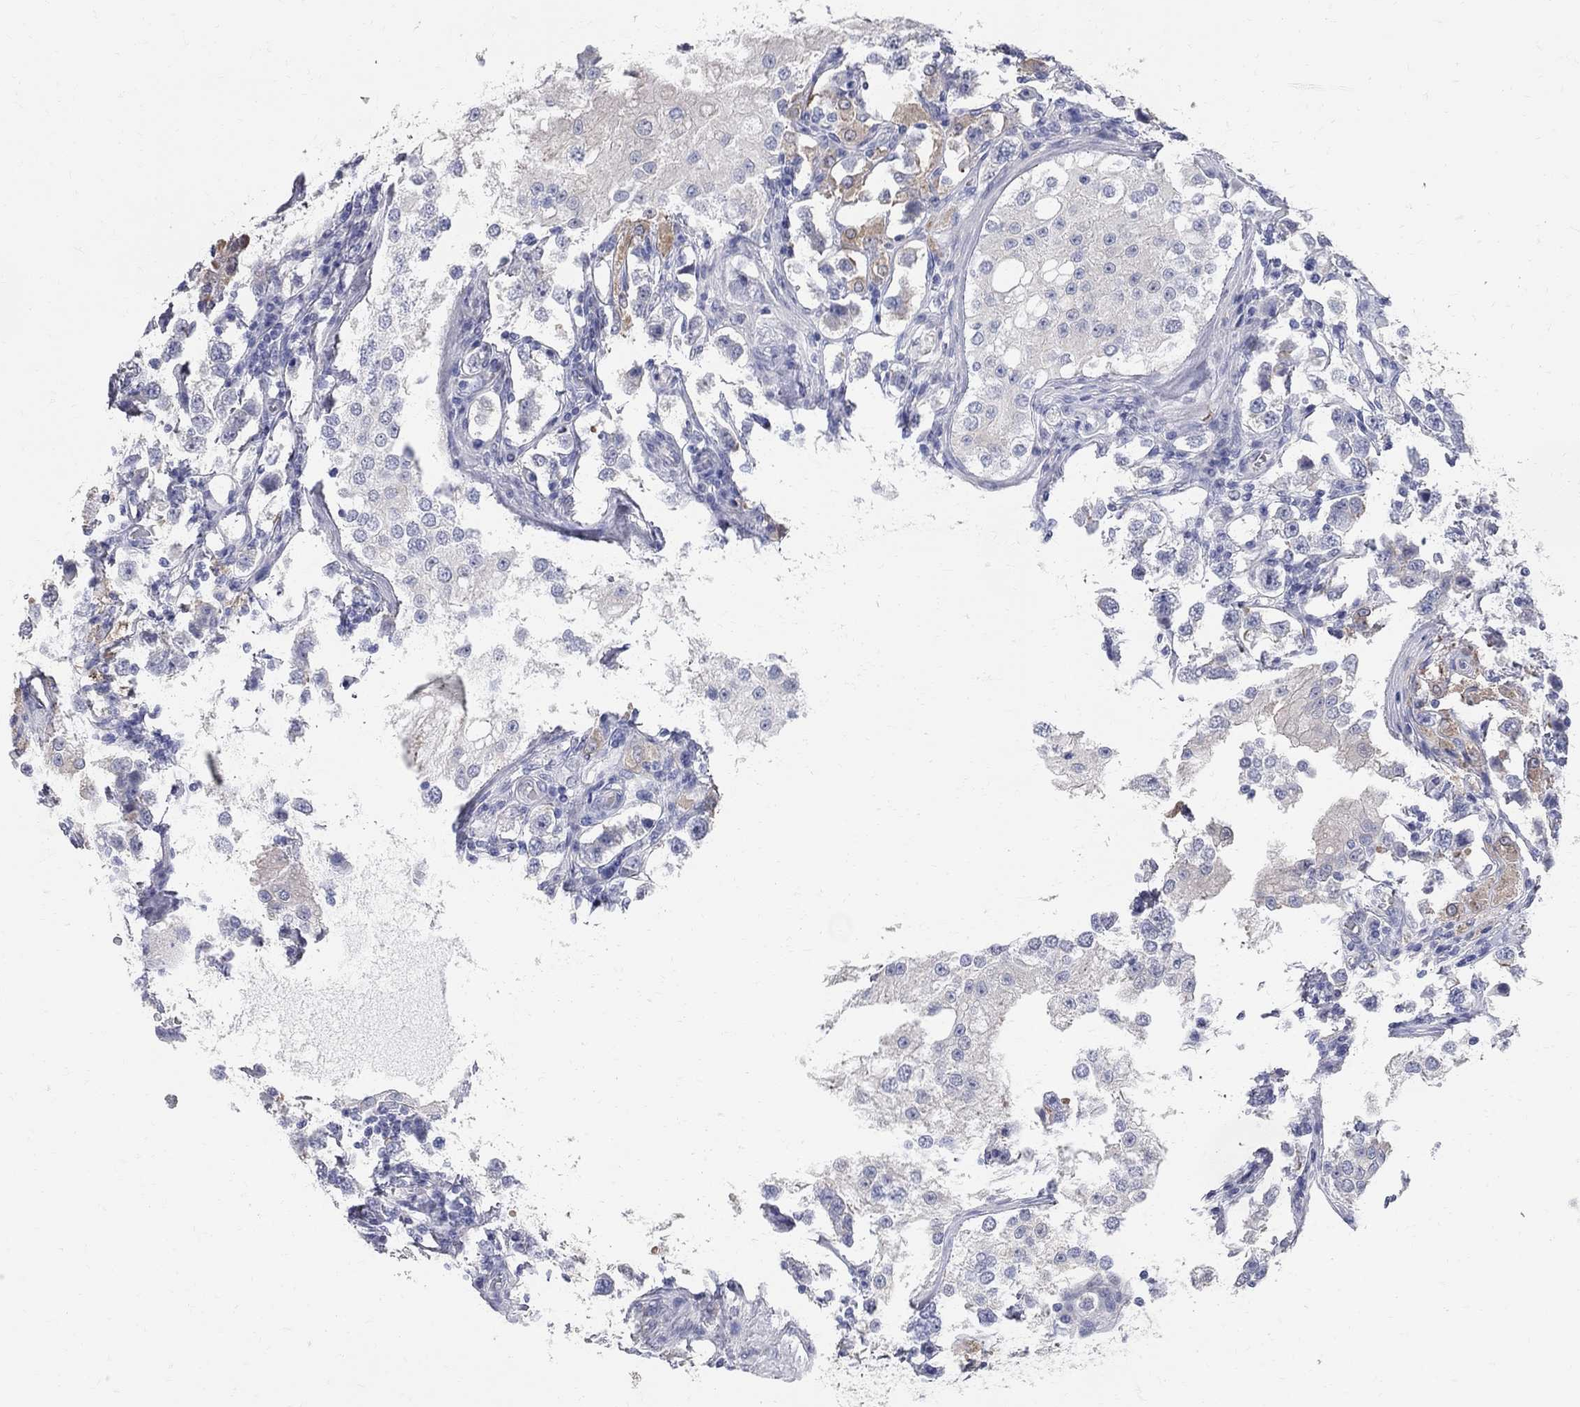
{"staining": {"intensity": "moderate", "quantity": "<25%", "location": "cytoplasmic/membranous"}, "tissue": "testis cancer", "cell_type": "Tumor cells", "image_type": "cancer", "snomed": [{"axis": "morphology", "description": "Seminoma, NOS"}, {"axis": "topography", "description": "Testis"}], "caption": "This is an image of immunohistochemistry staining of testis cancer, which shows moderate expression in the cytoplasmic/membranous of tumor cells.", "gene": "AOX1", "patient": {"sex": "male", "age": 37}}